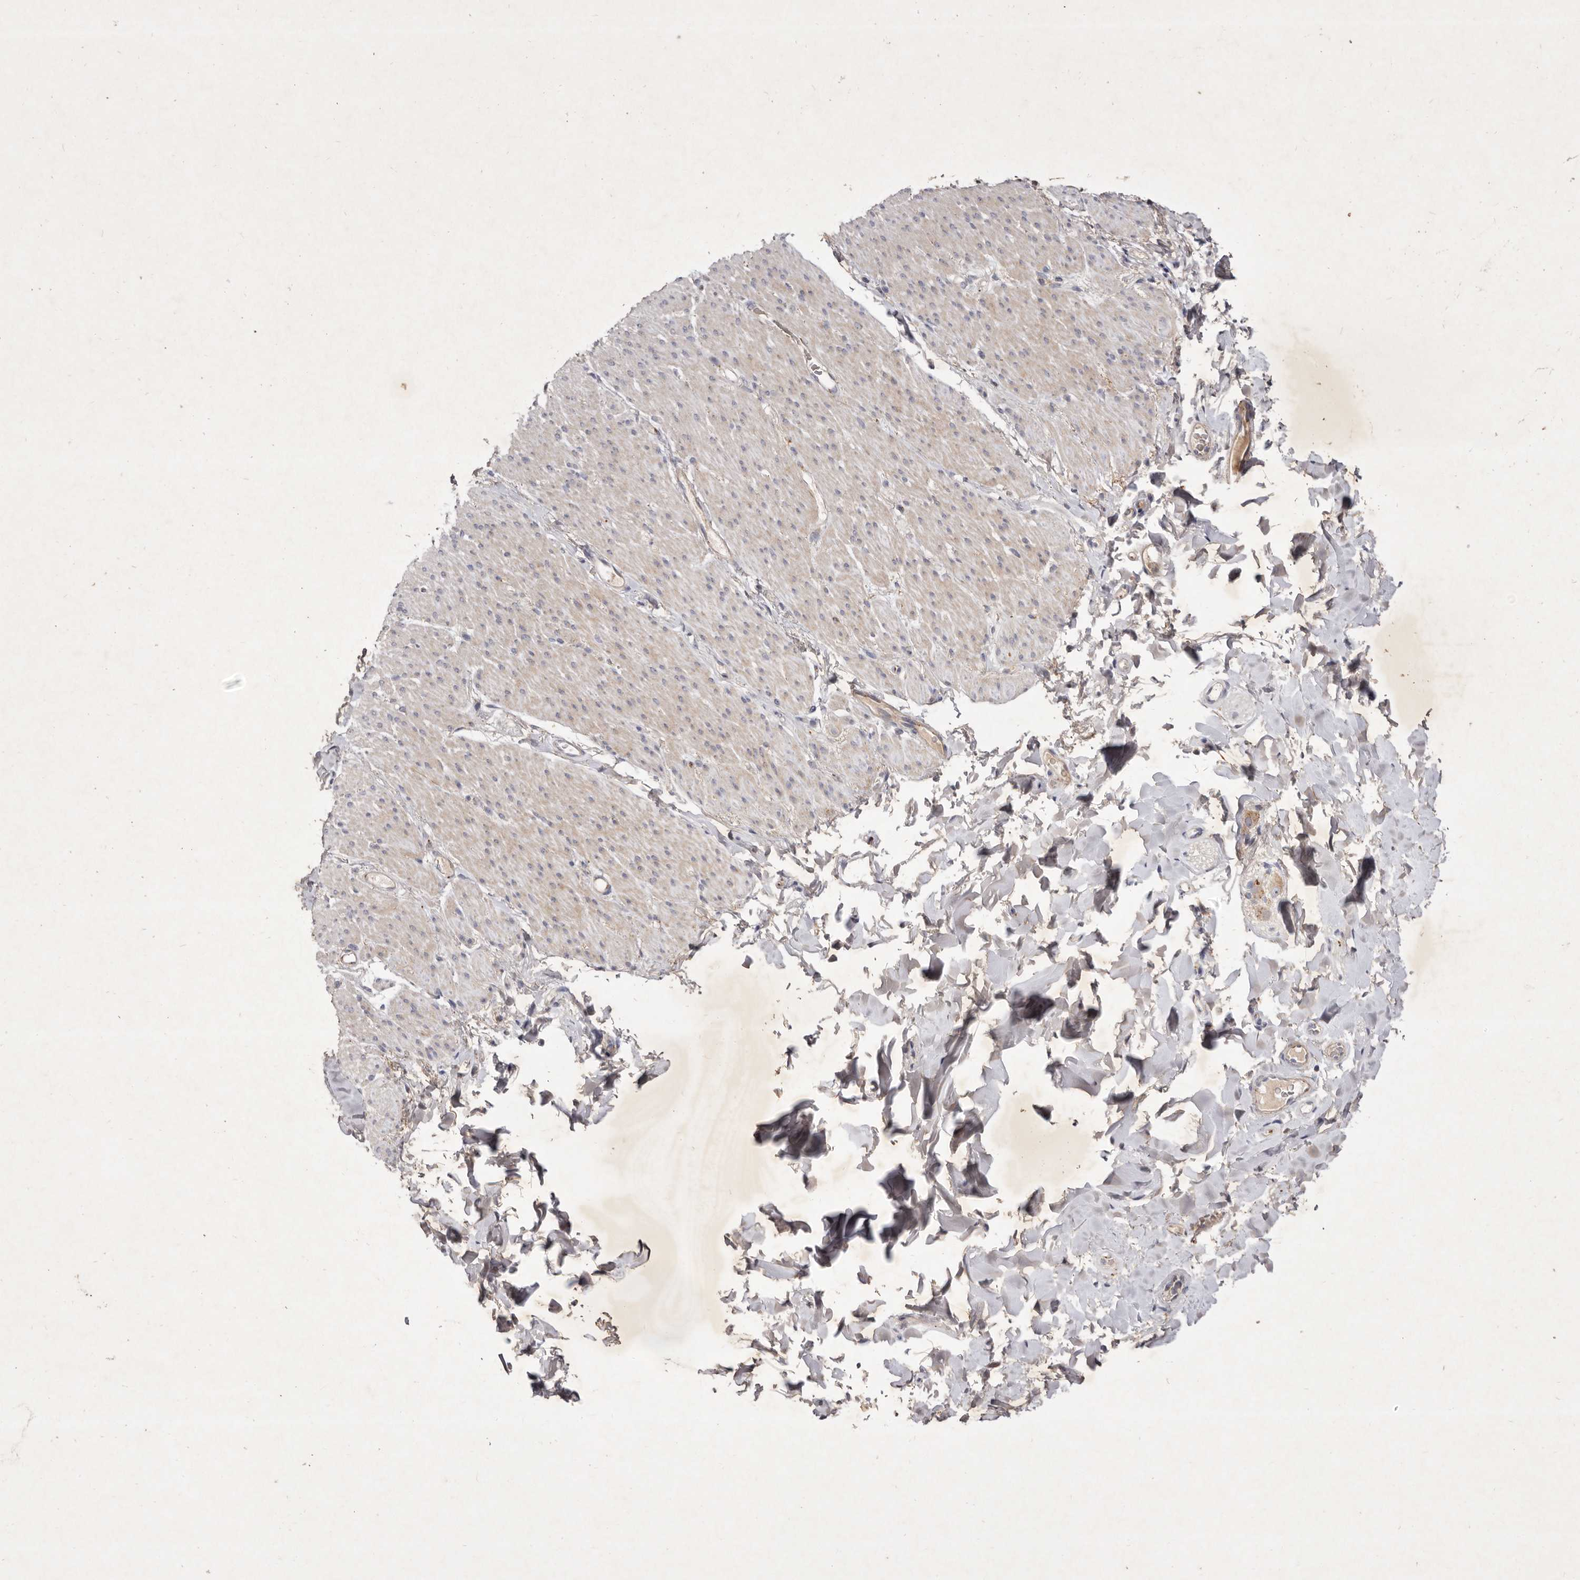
{"staining": {"intensity": "weak", "quantity": ">75%", "location": "cytoplasmic/membranous"}, "tissue": "smooth muscle", "cell_type": "Smooth muscle cells", "image_type": "normal", "snomed": [{"axis": "morphology", "description": "Normal tissue, NOS"}, {"axis": "topography", "description": "Colon"}, {"axis": "topography", "description": "Peripheral nerve tissue"}], "caption": "DAB immunohistochemical staining of normal smooth muscle shows weak cytoplasmic/membranous protein positivity in about >75% of smooth muscle cells.", "gene": "USP24", "patient": {"sex": "female", "age": 61}}